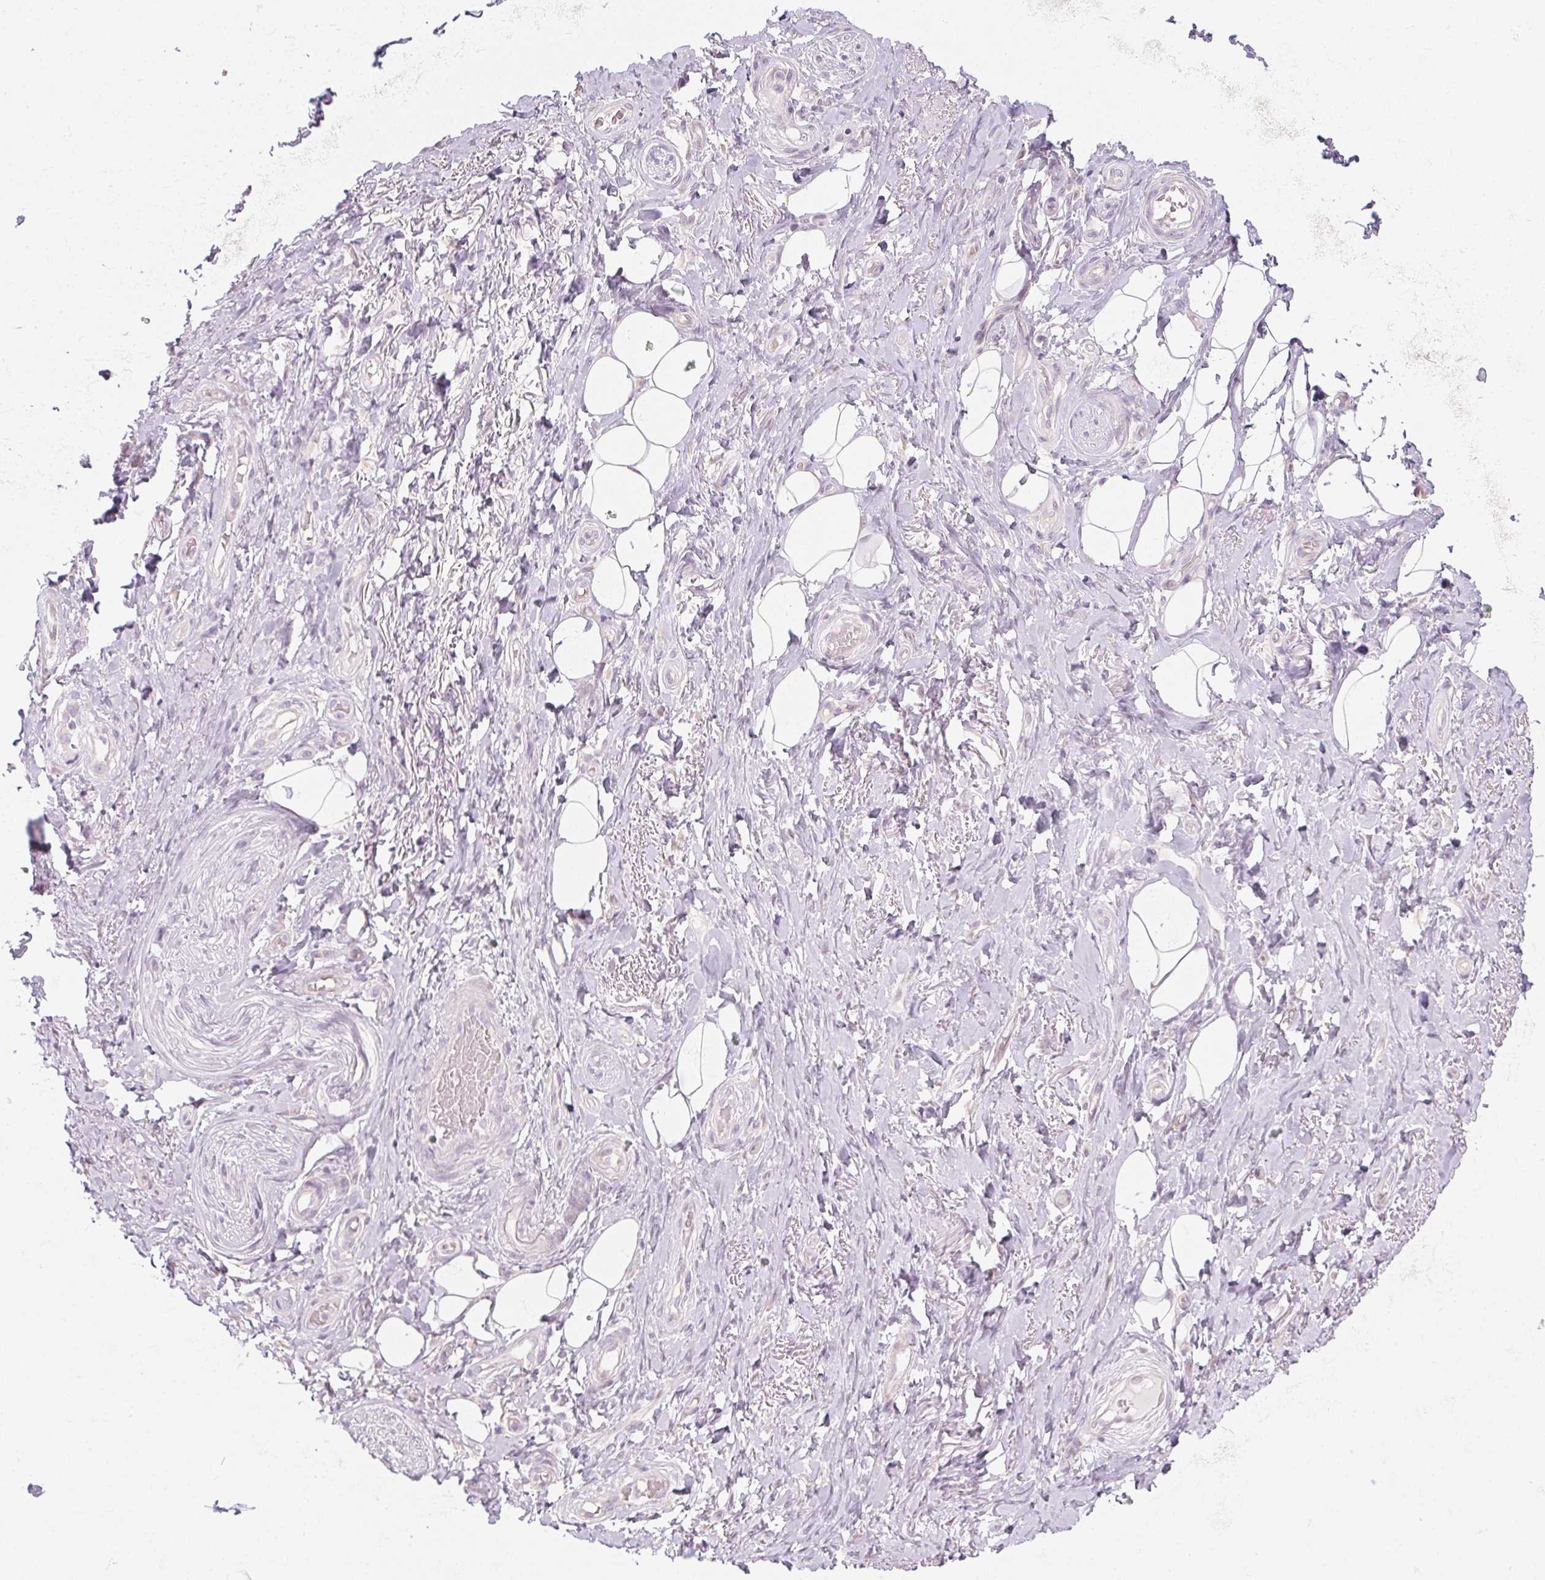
{"staining": {"intensity": "negative", "quantity": "none", "location": "none"}, "tissue": "adipose tissue", "cell_type": "Adipocytes", "image_type": "normal", "snomed": [{"axis": "morphology", "description": "Normal tissue, NOS"}, {"axis": "topography", "description": "Anal"}, {"axis": "topography", "description": "Peripheral nerve tissue"}], "caption": "Immunohistochemistry (IHC) of unremarkable human adipose tissue reveals no positivity in adipocytes. The staining was performed using DAB to visualize the protein expression in brown, while the nuclei were stained in blue with hematoxylin (Magnification: 20x).", "gene": "CTCFL", "patient": {"sex": "male", "age": 53}}